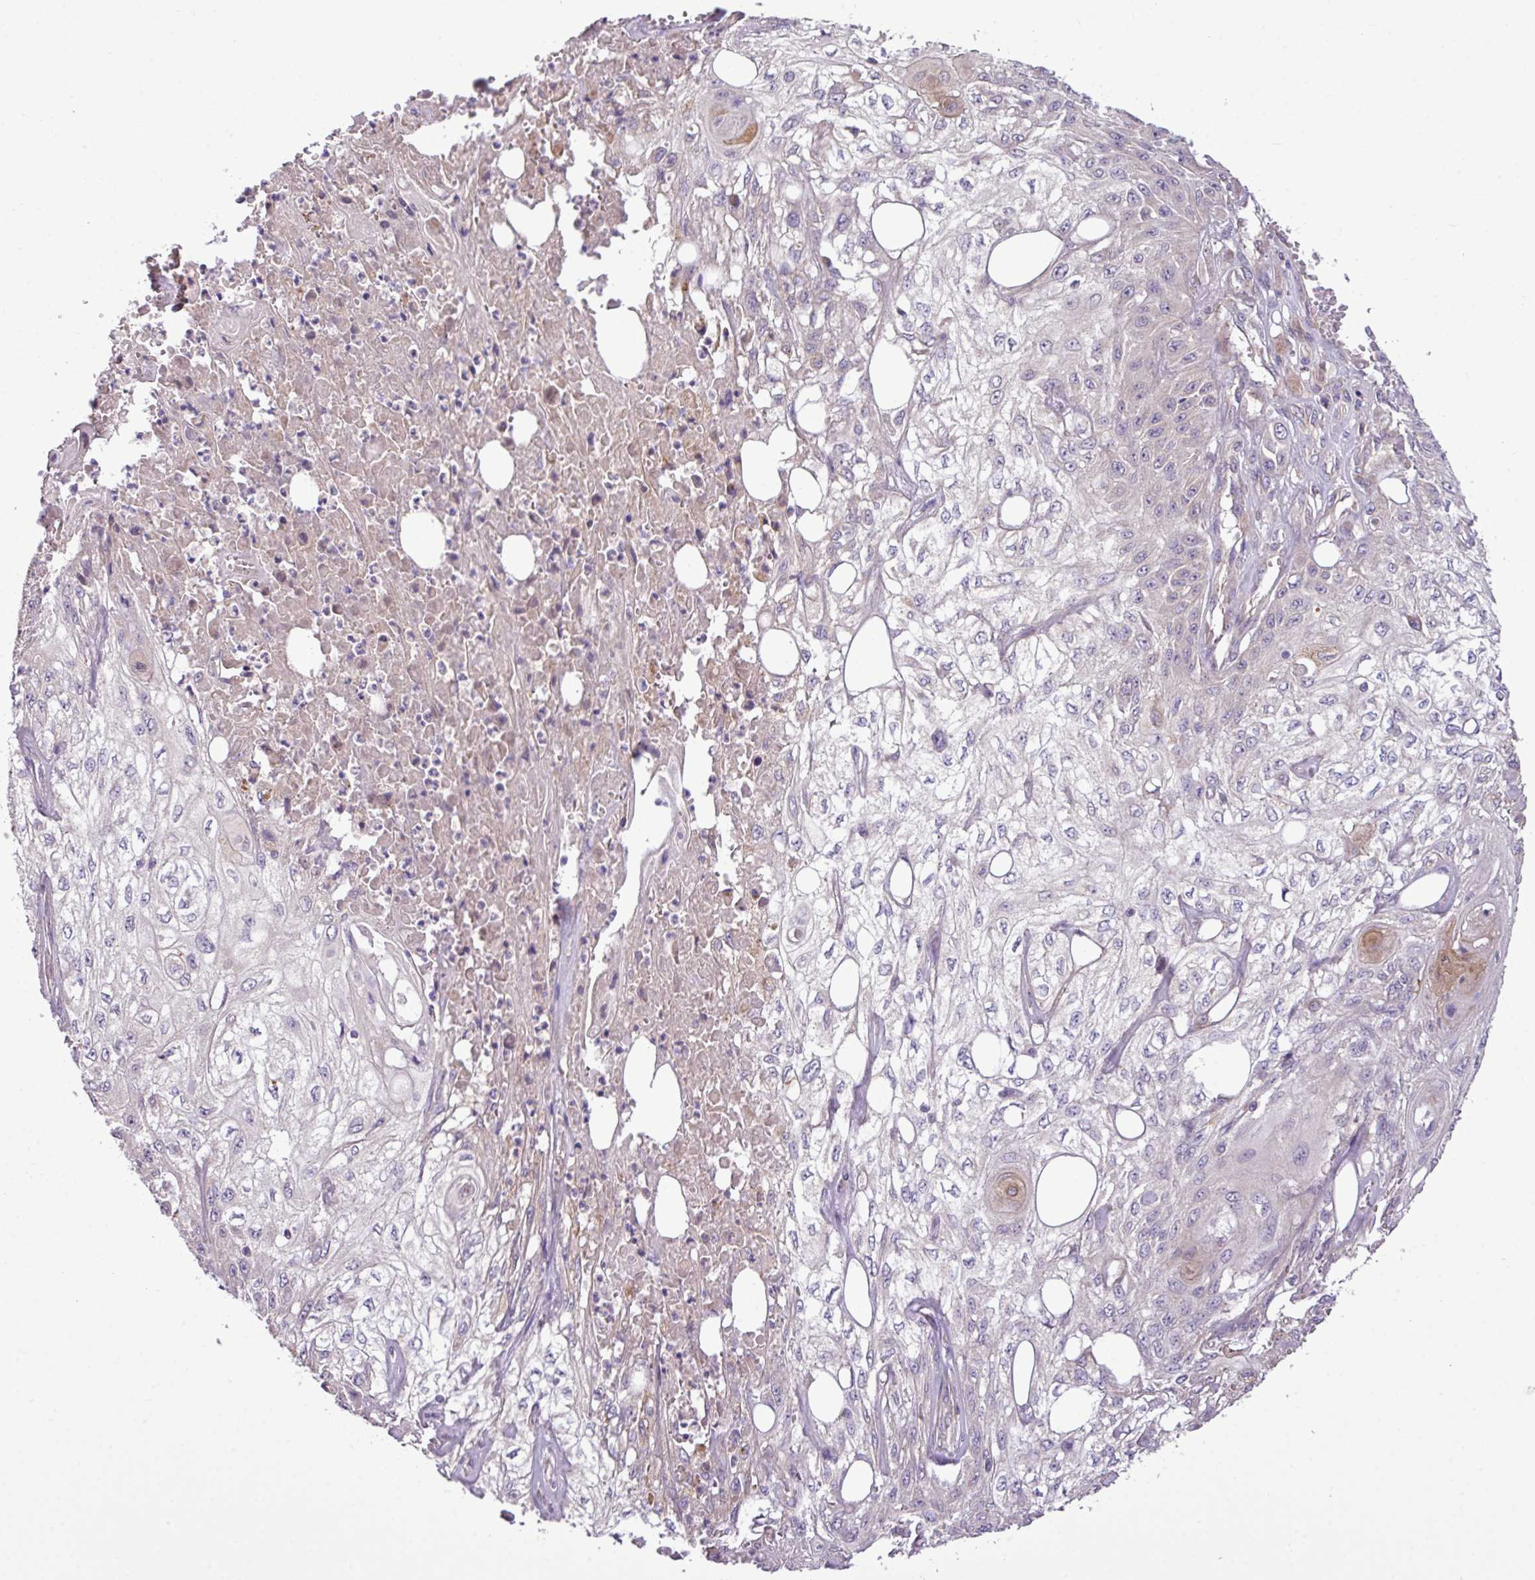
{"staining": {"intensity": "negative", "quantity": "none", "location": "none"}, "tissue": "skin cancer", "cell_type": "Tumor cells", "image_type": "cancer", "snomed": [{"axis": "morphology", "description": "Squamous cell carcinoma, NOS"}, {"axis": "morphology", "description": "Squamous cell carcinoma, metastatic, NOS"}, {"axis": "topography", "description": "Skin"}, {"axis": "topography", "description": "Lymph node"}], "caption": "The photomicrograph demonstrates no significant positivity in tumor cells of skin metastatic squamous cell carcinoma. (Brightfield microscopy of DAB immunohistochemistry (IHC) at high magnification).", "gene": "XIAP", "patient": {"sex": "male", "age": 75}}